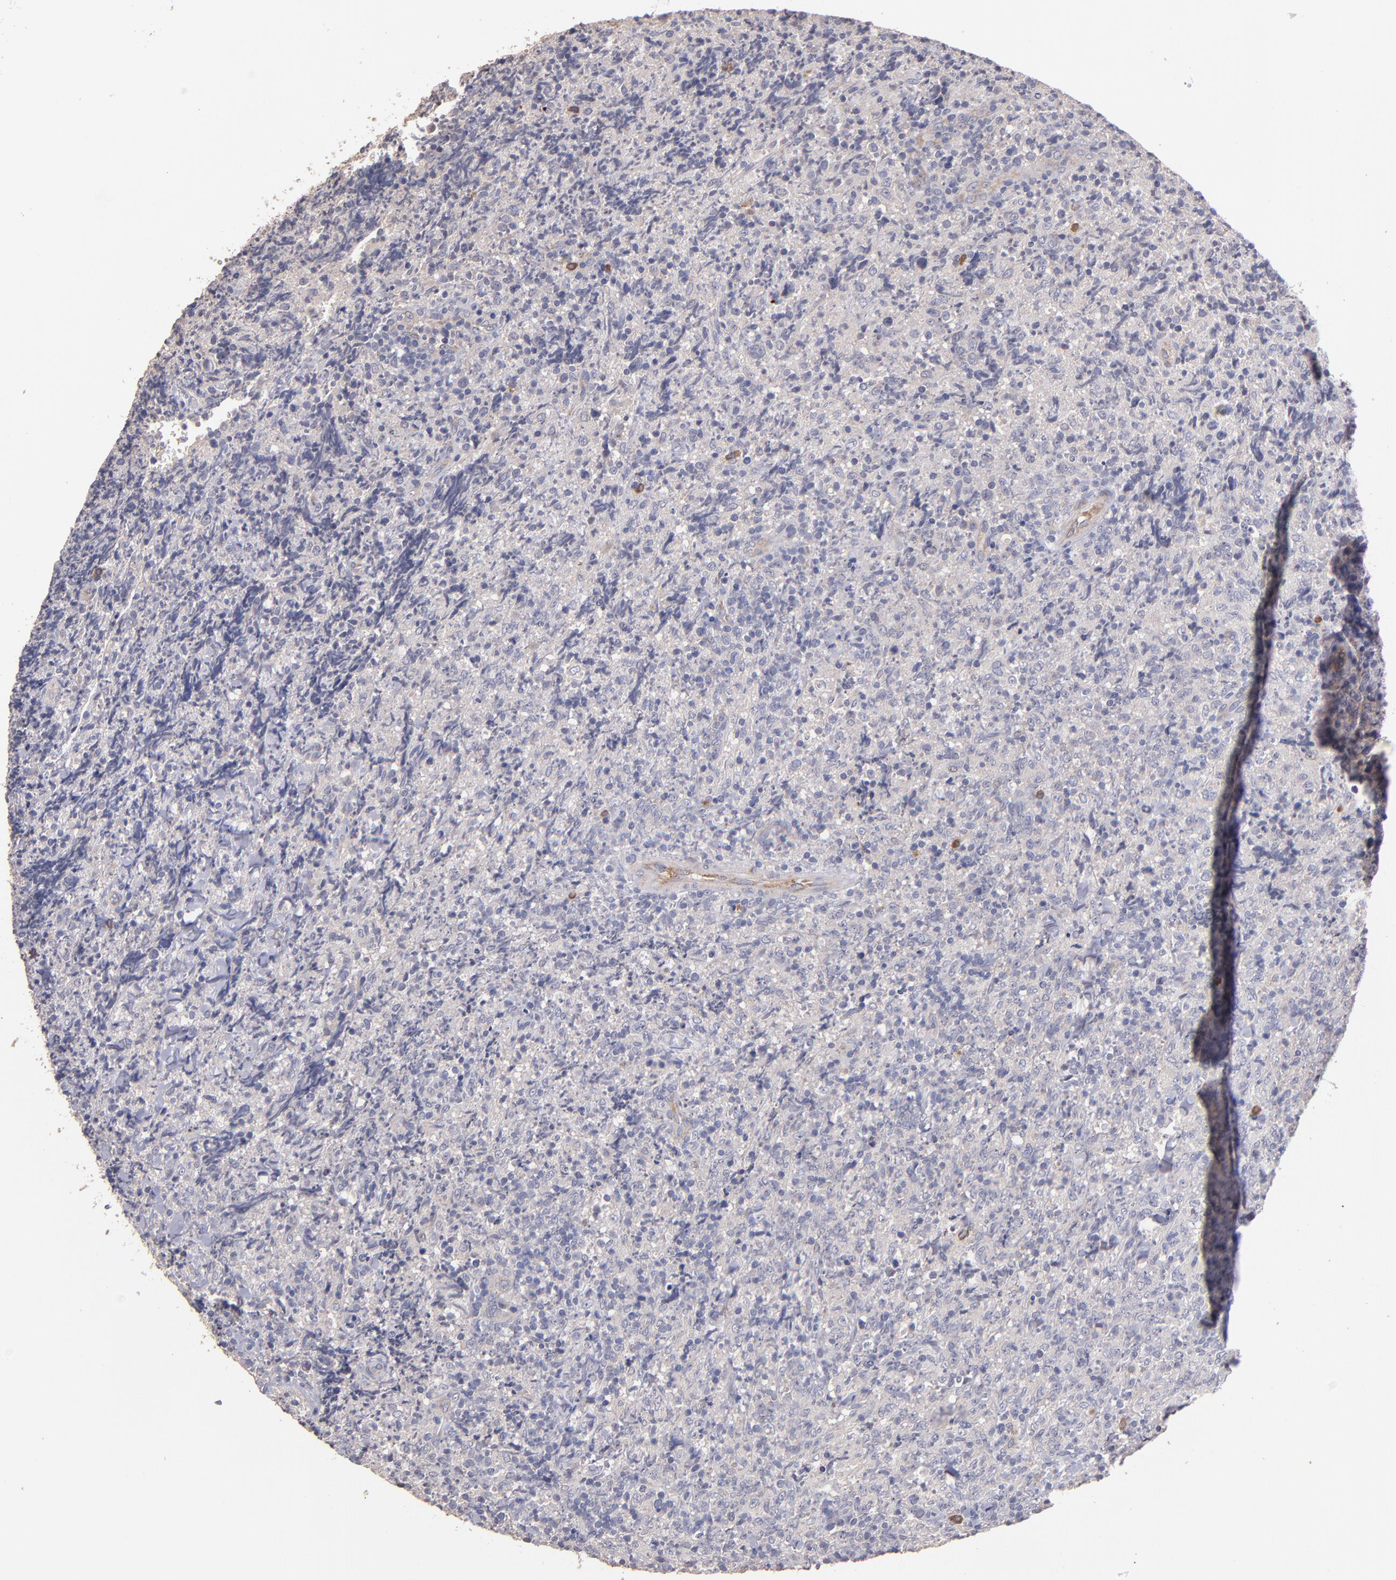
{"staining": {"intensity": "weak", "quantity": "<25%", "location": "cytoplasmic/membranous"}, "tissue": "lymphoma", "cell_type": "Tumor cells", "image_type": "cancer", "snomed": [{"axis": "morphology", "description": "Malignant lymphoma, non-Hodgkin's type, High grade"}, {"axis": "topography", "description": "Tonsil"}], "caption": "Histopathology image shows no significant protein expression in tumor cells of high-grade malignant lymphoma, non-Hodgkin's type. (Stains: DAB immunohistochemistry (IHC) with hematoxylin counter stain, Microscopy: brightfield microscopy at high magnification).", "gene": "MAGEE1", "patient": {"sex": "female", "age": 36}}